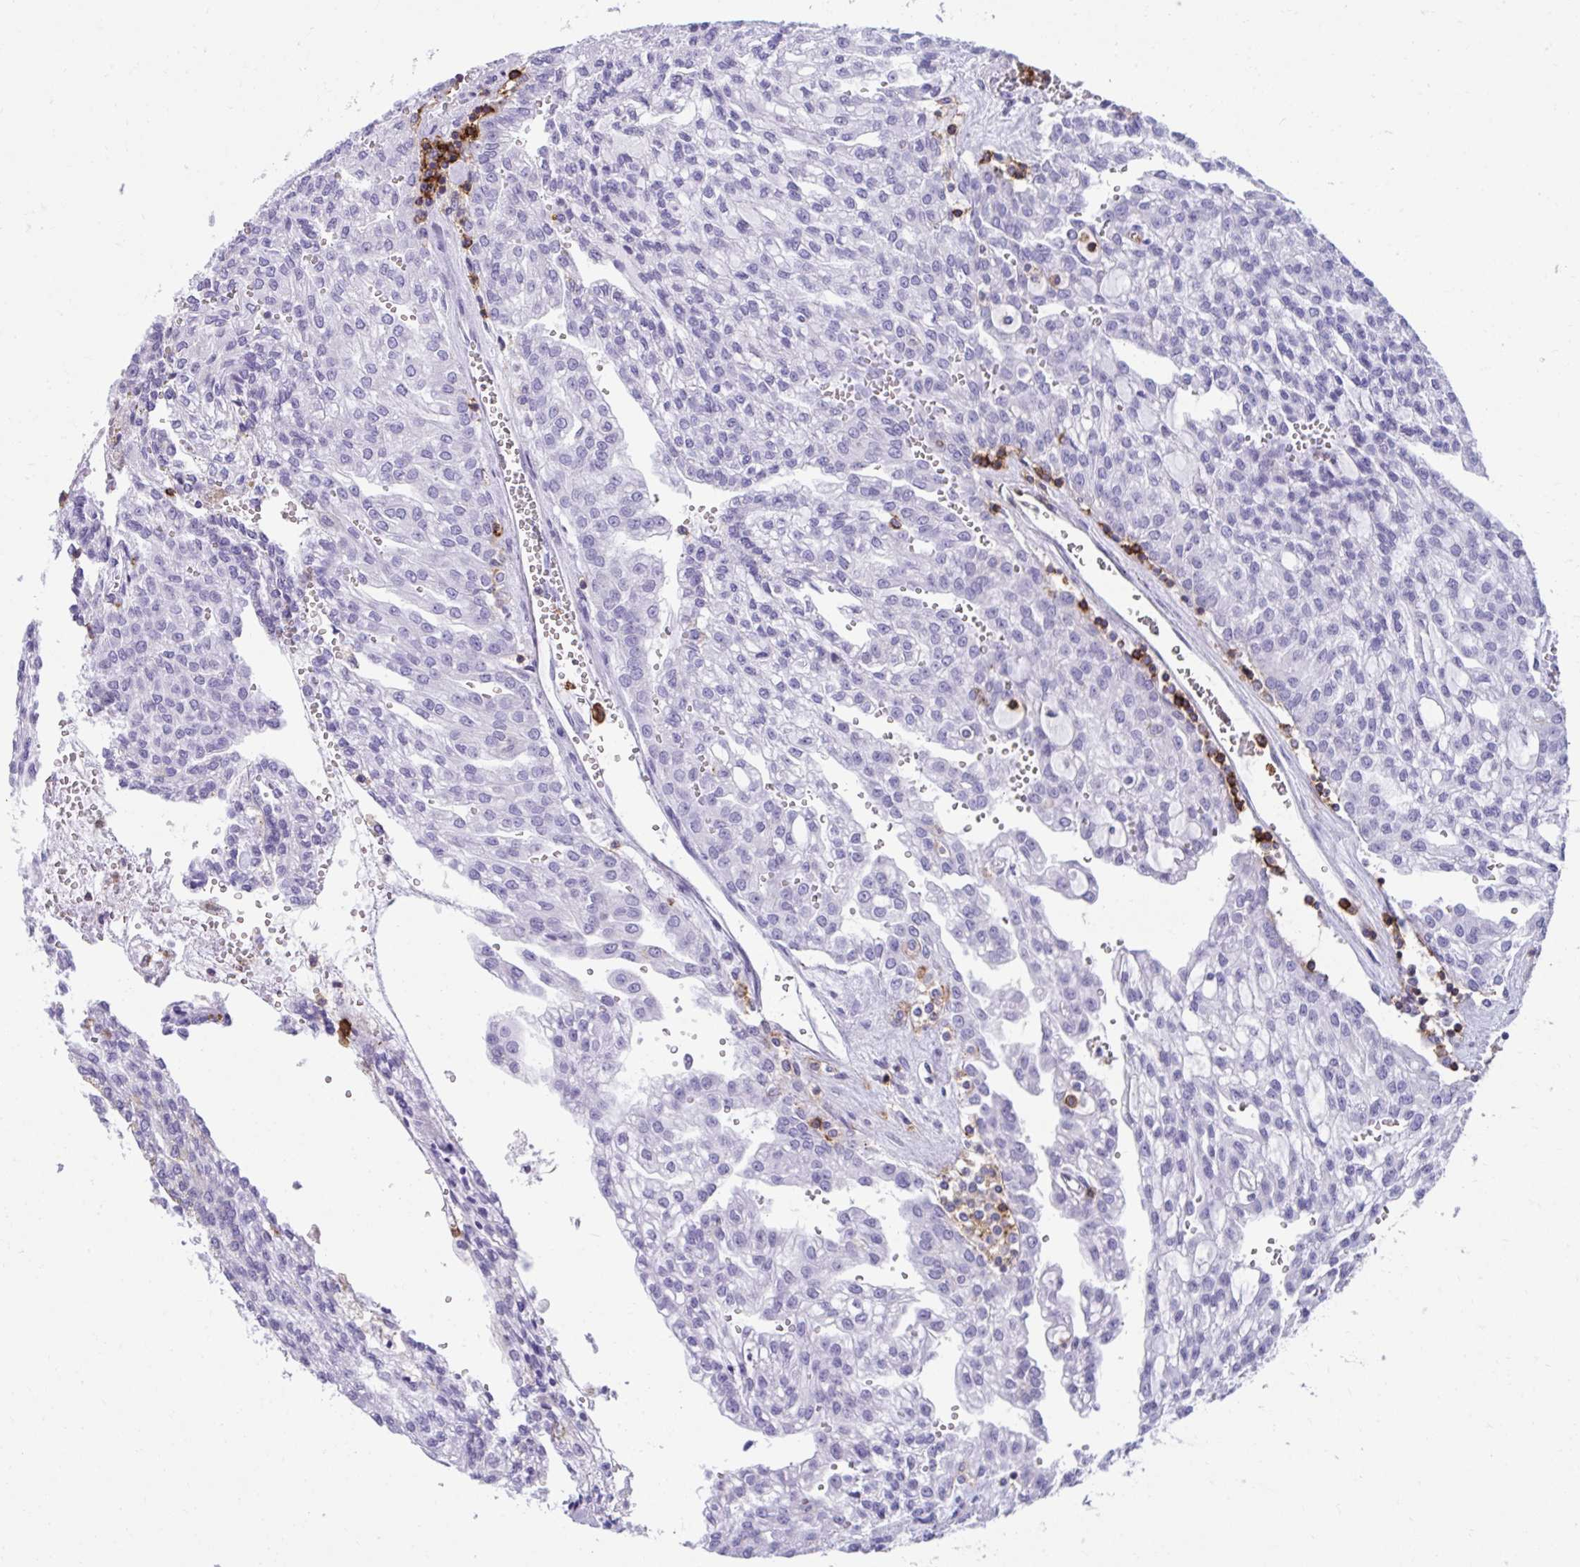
{"staining": {"intensity": "negative", "quantity": "none", "location": "none"}, "tissue": "renal cancer", "cell_type": "Tumor cells", "image_type": "cancer", "snomed": [{"axis": "morphology", "description": "Adenocarcinoma, NOS"}, {"axis": "topography", "description": "Kidney"}], "caption": "IHC photomicrograph of human adenocarcinoma (renal) stained for a protein (brown), which displays no expression in tumor cells.", "gene": "SPN", "patient": {"sex": "male", "age": 63}}